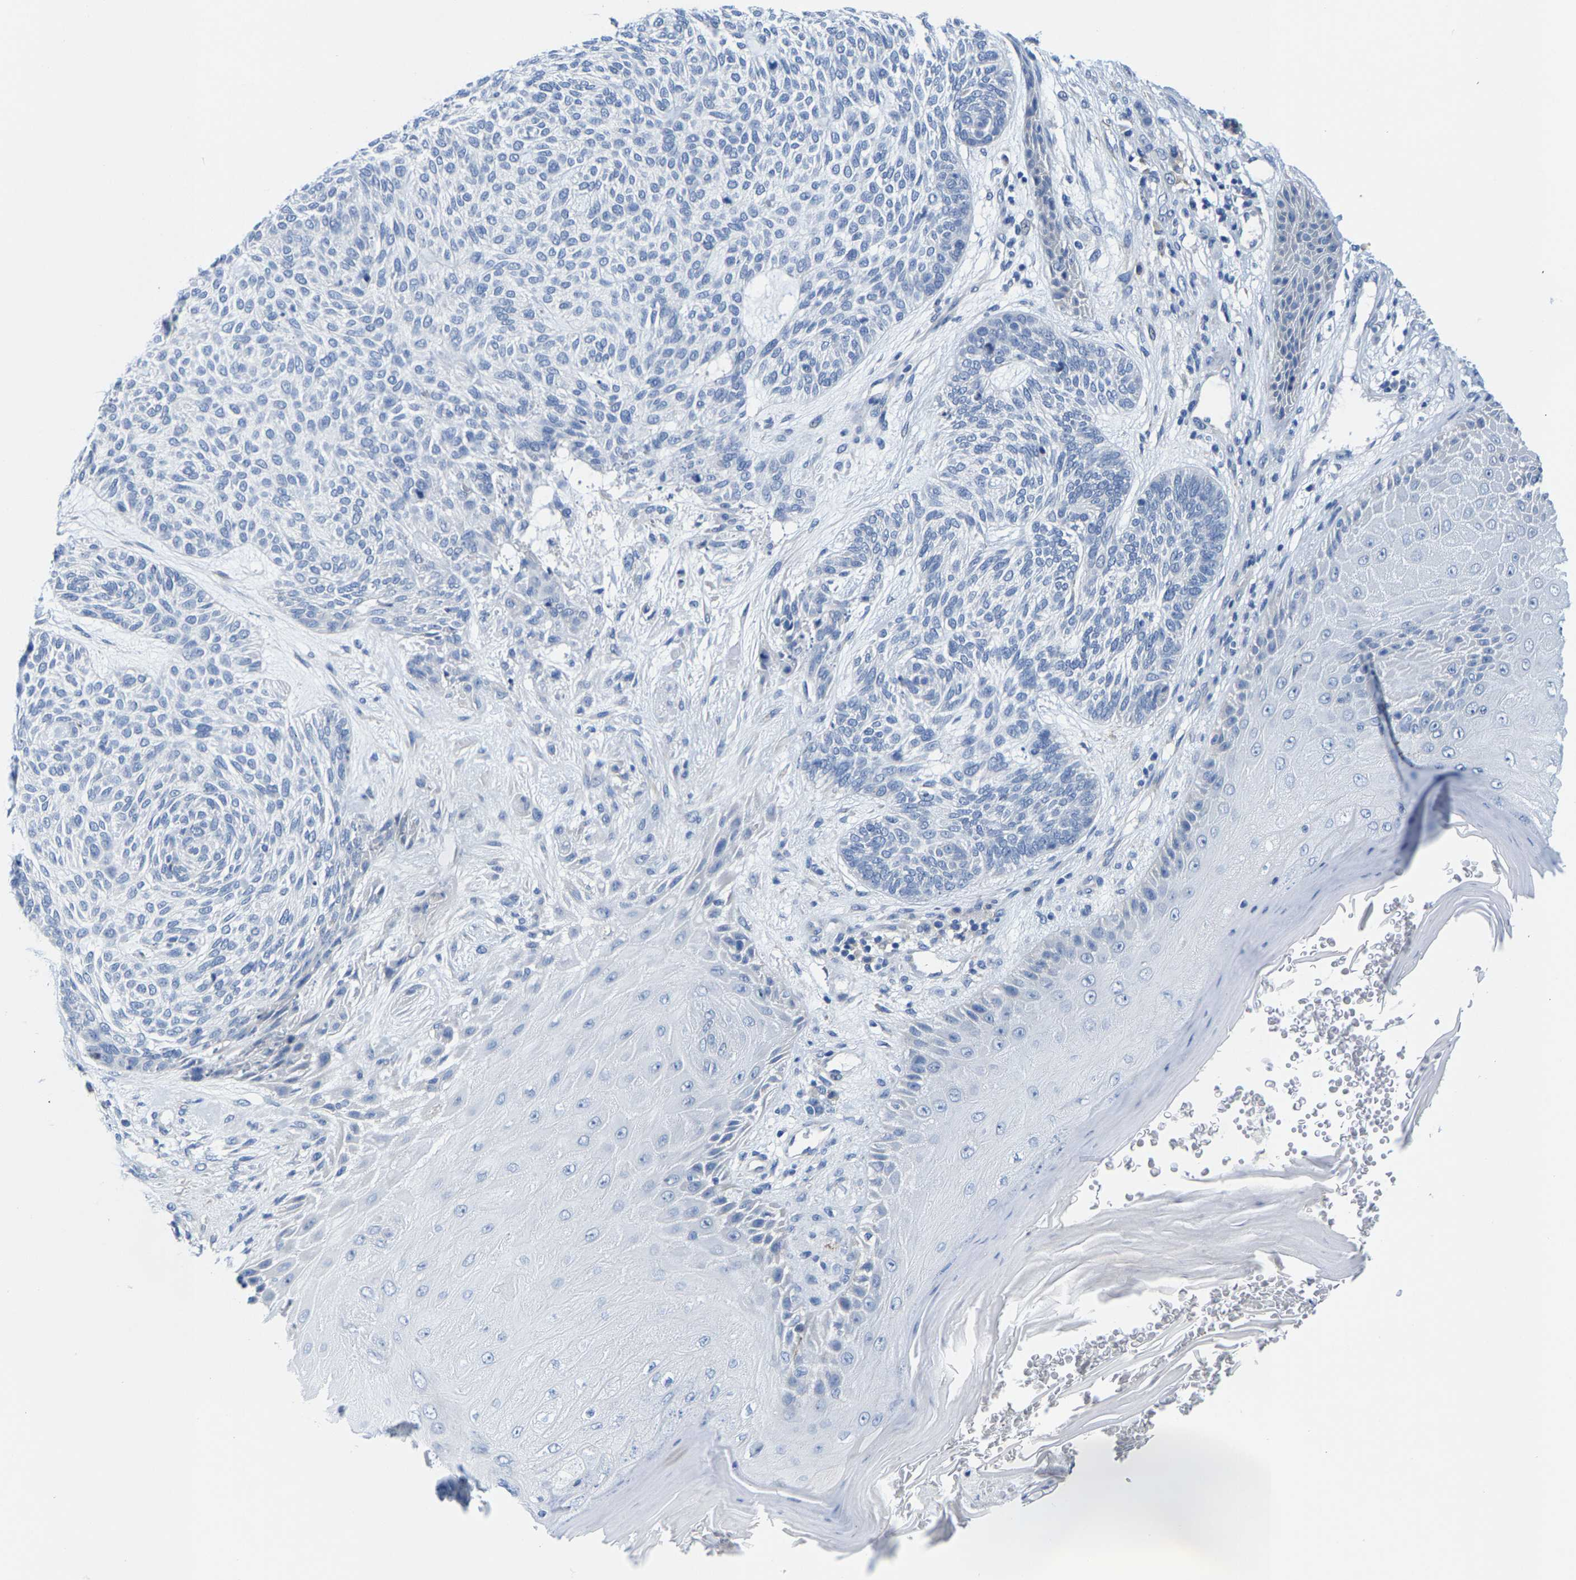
{"staining": {"intensity": "negative", "quantity": "none", "location": "none"}, "tissue": "skin cancer", "cell_type": "Tumor cells", "image_type": "cancer", "snomed": [{"axis": "morphology", "description": "Basal cell carcinoma"}, {"axis": "topography", "description": "Skin"}], "caption": "DAB (3,3'-diaminobenzidine) immunohistochemical staining of skin basal cell carcinoma reveals no significant staining in tumor cells.", "gene": "KLHL1", "patient": {"sex": "male", "age": 55}}